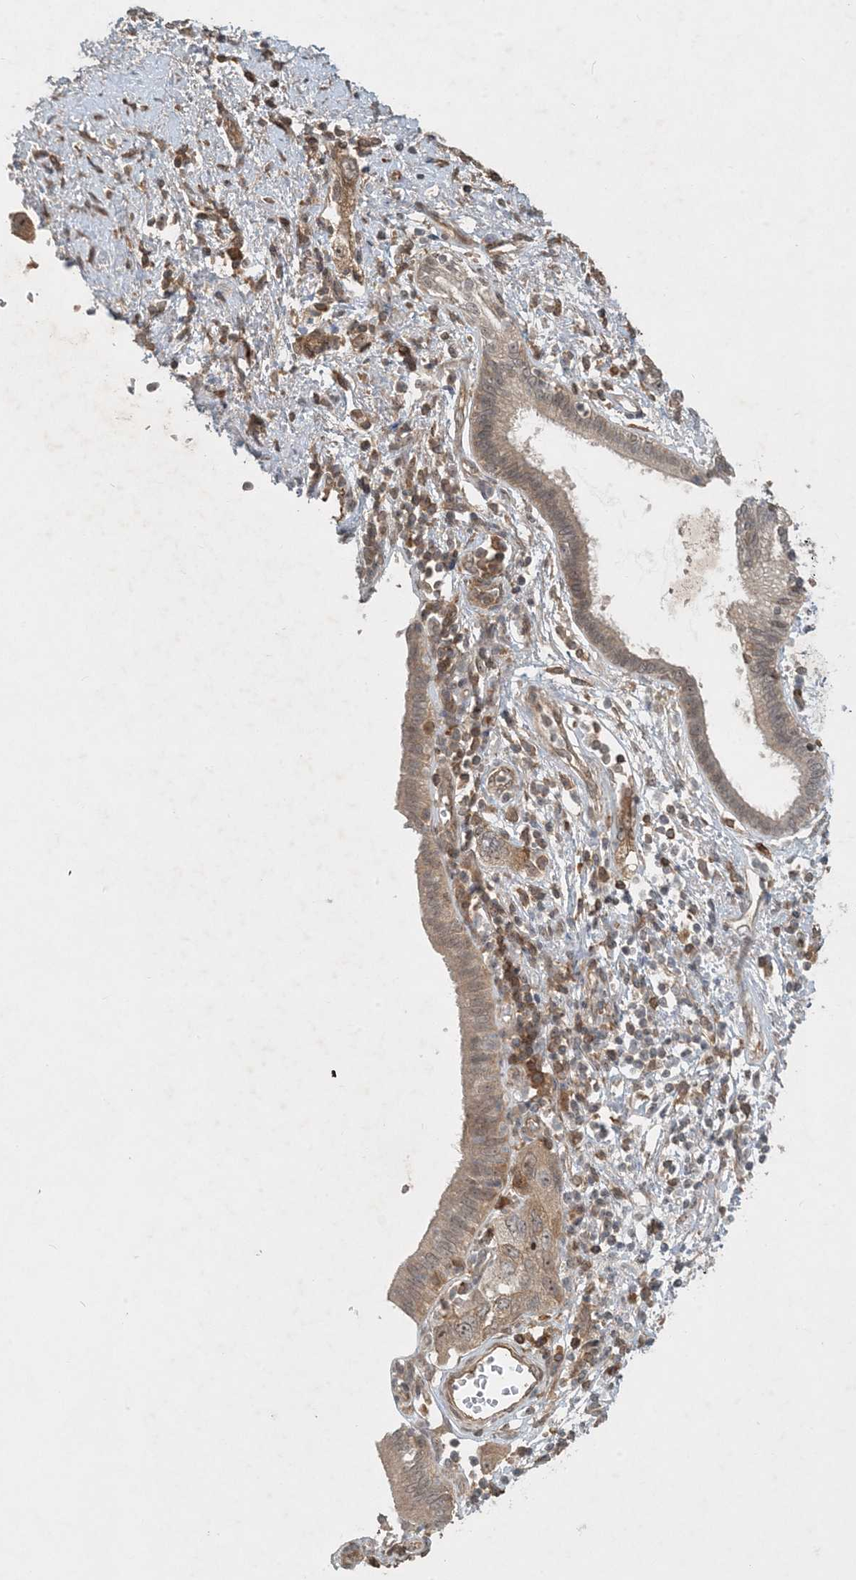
{"staining": {"intensity": "moderate", "quantity": ">75%", "location": "cytoplasmic/membranous,nuclear"}, "tissue": "pancreatic cancer", "cell_type": "Tumor cells", "image_type": "cancer", "snomed": [{"axis": "morphology", "description": "Adenocarcinoma, NOS"}, {"axis": "topography", "description": "Pancreas"}], "caption": "A brown stain labels moderate cytoplasmic/membranous and nuclear positivity of a protein in human pancreatic adenocarcinoma tumor cells. (DAB IHC with brightfield microscopy, high magnification).", "gene": "ZCCHC4", "patient": {"sex": "female", "age": 73}}